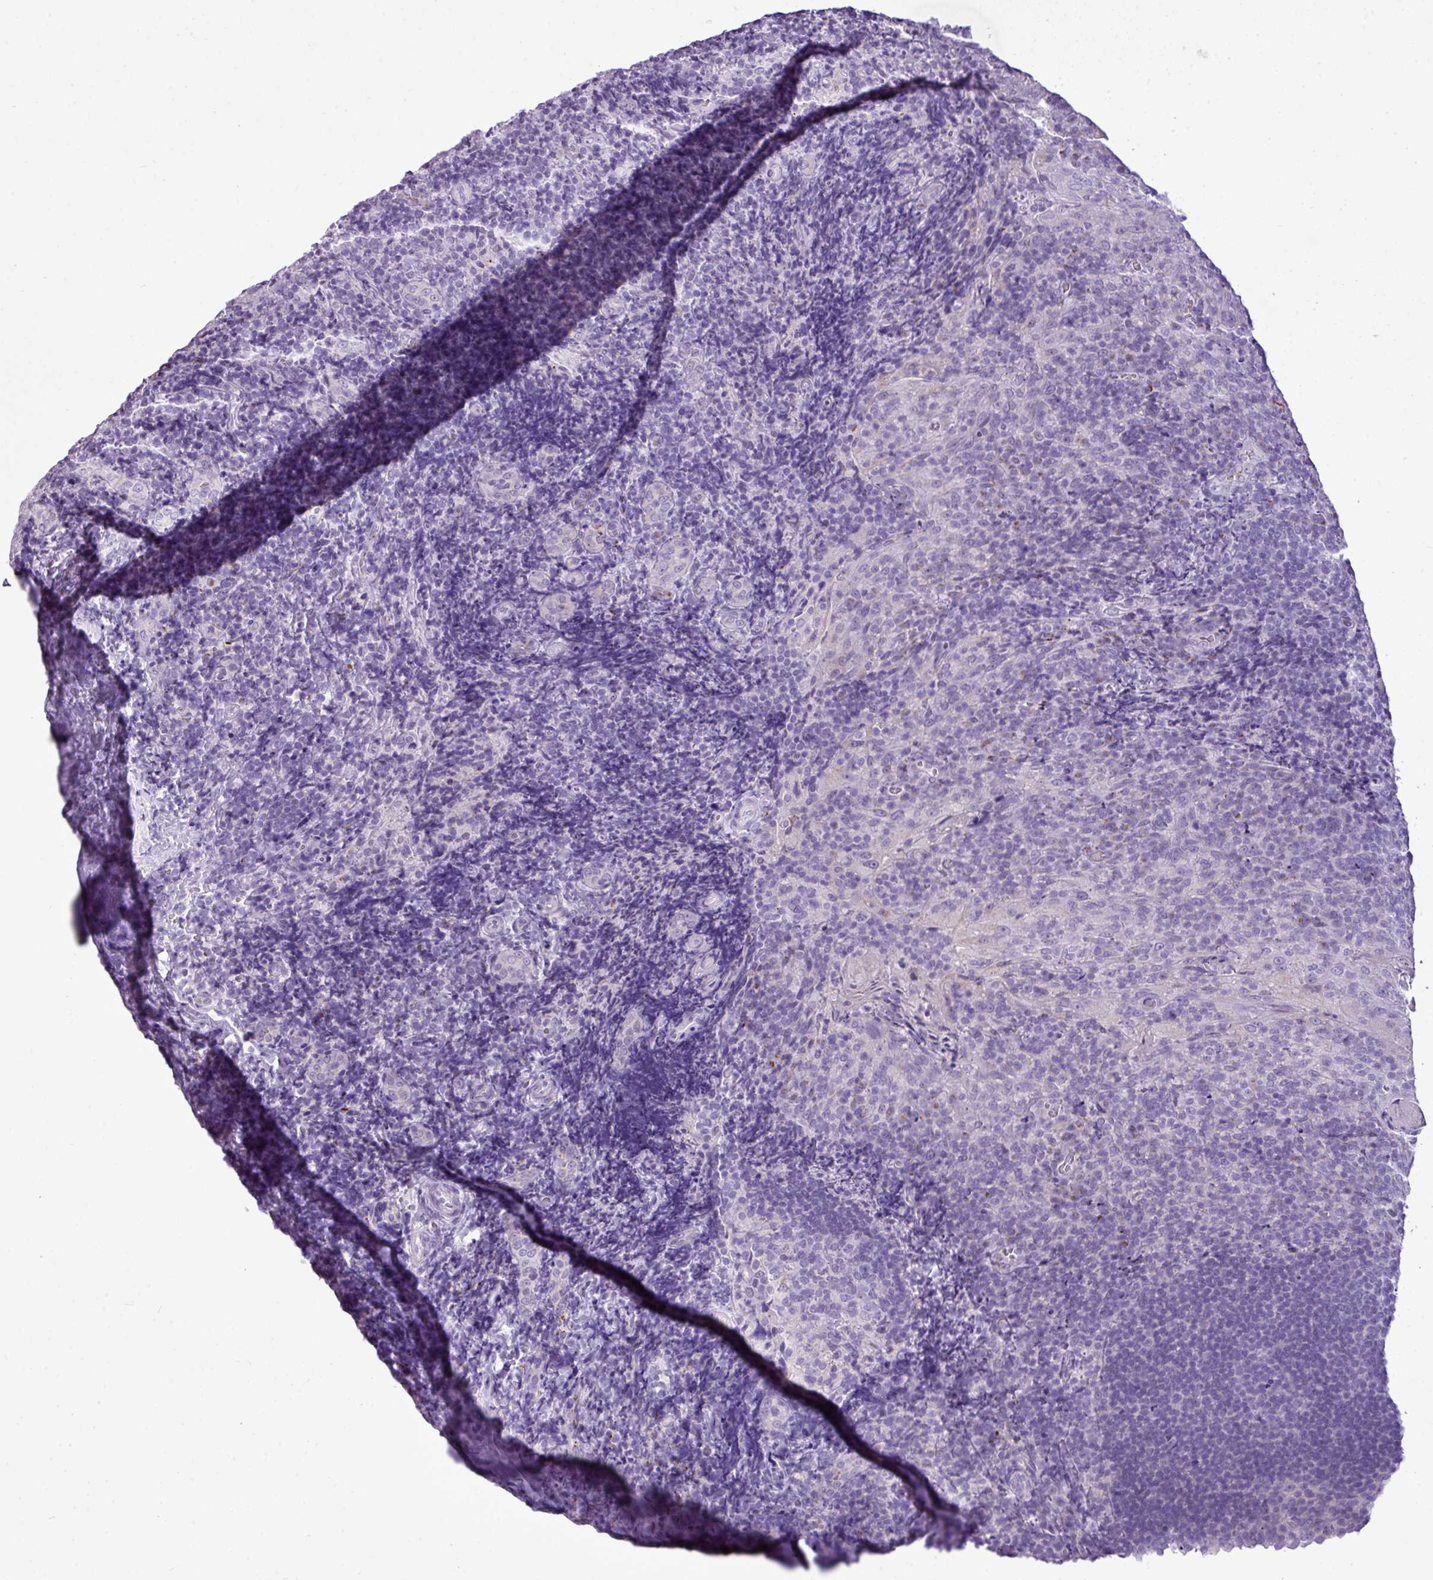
{"staining": {"intensity": "negative", "quantity": "none", "location": "none"}, "tissue": "tonsil", "cell_type": "Germinal center cells", "image_type": "normal", "snomed": [{"axis": "morphology", "description": "Normal tissue, NOS"}, {"axis": "topography", "description": "Tonsil"}], "caption": "High power microscopy photomicrograph of an IHC image of normal tonsil, revealing no significant staining in germinal center cells.", "gene": "FAM43A", "patient": {"sex": "male", "age": 17}}